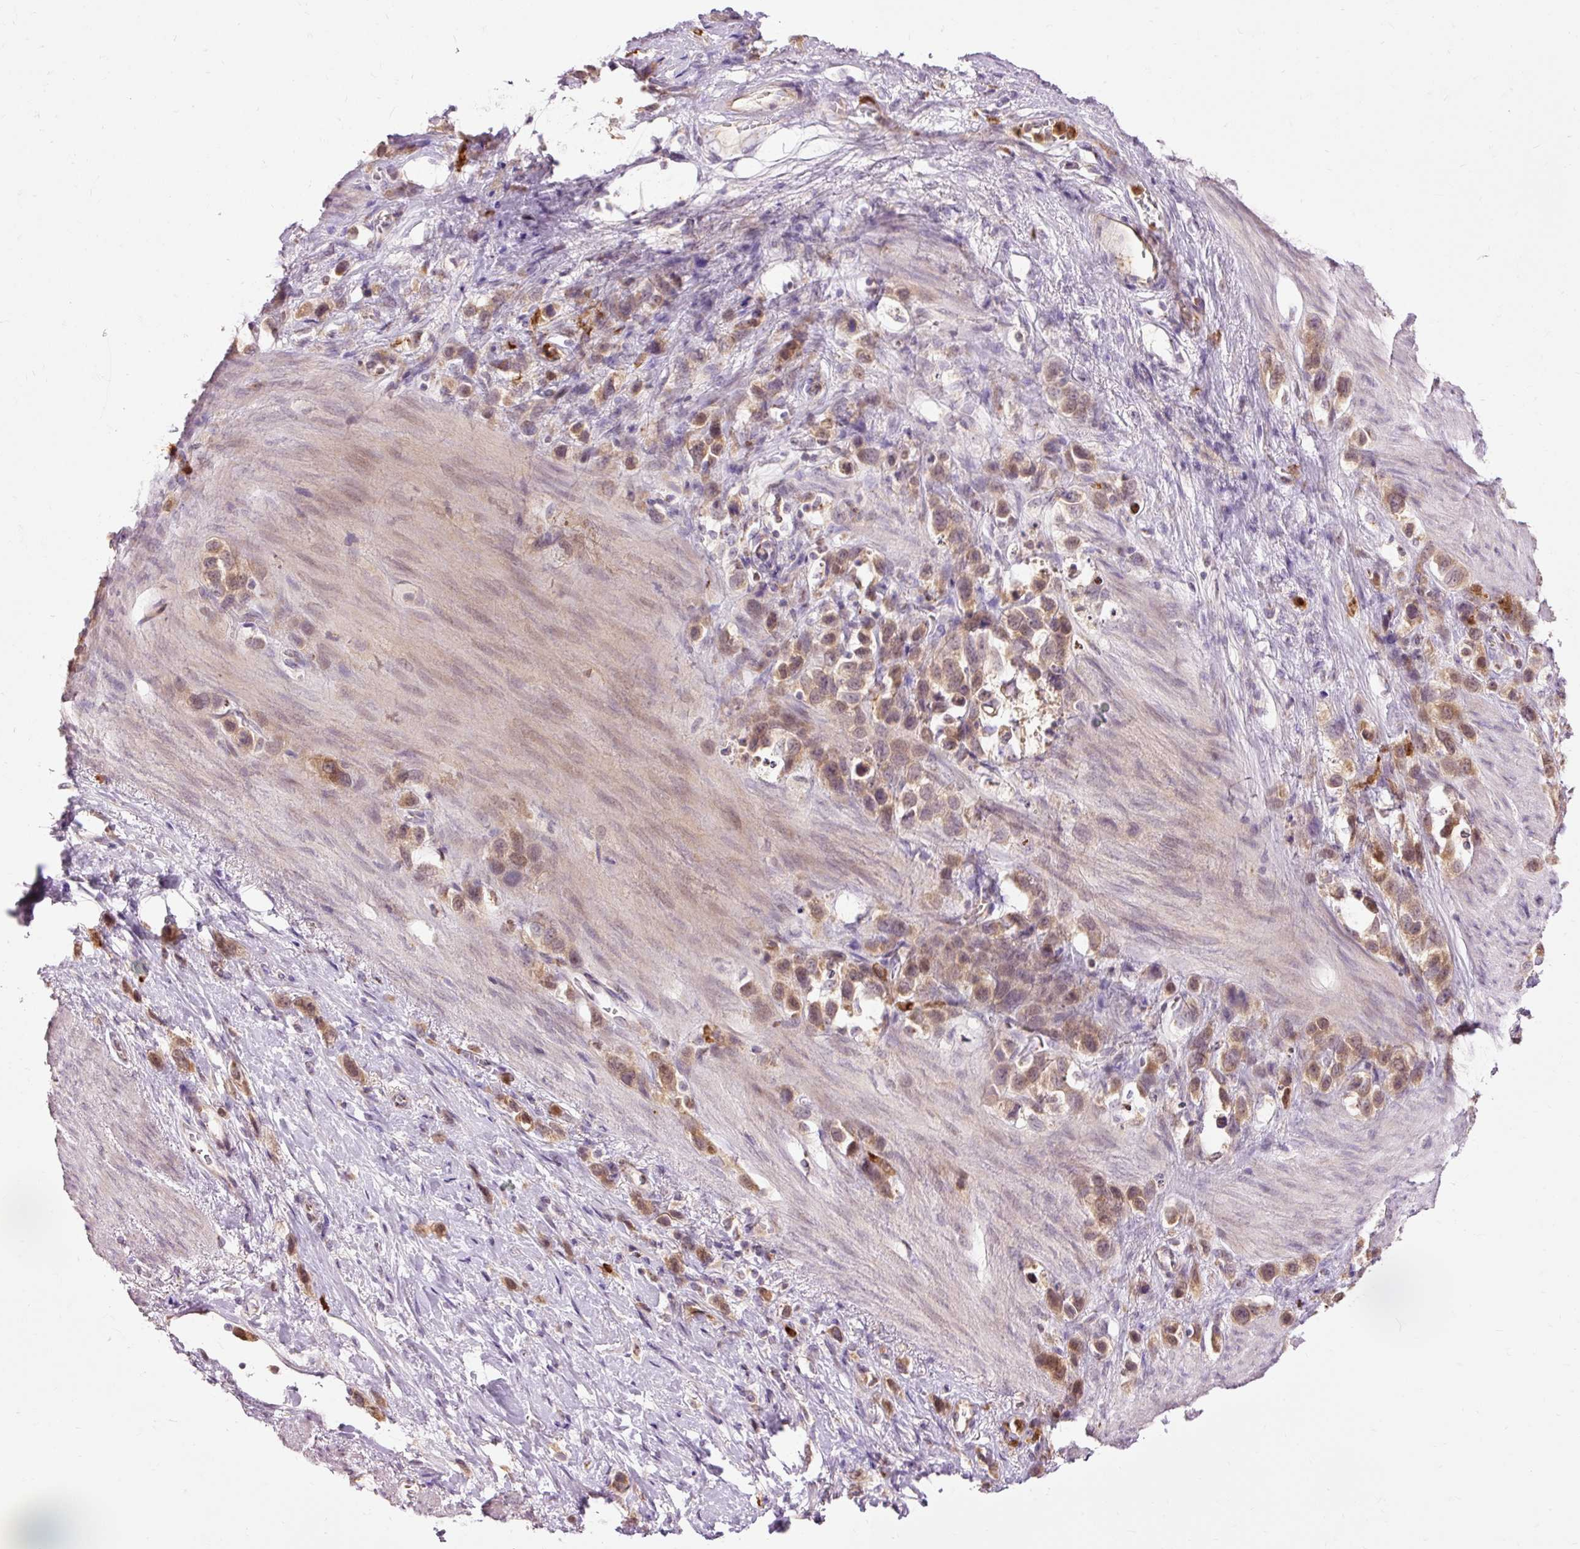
{"staining": {"intensity": "moderate", "quantity": ">75%", "location": "cytoplasmic/membranous"}, "tissue": "stomach cancer", "cell_type": "Tumor cells", "image_type": "cancer", "snomed": [{"axis": "morphology", "description": "Adenocarcinoma, NOS"}, {"axis": "topography", "description": "Stomach"}], "caption": "High-magnification brightfield microscopy of stomach adenocarcinoma stained with DAB (brown) and counterstained with hematoxylin (blue). tumor cells exhibit moderate cytoplasmic/membranous positivity is appreciated in approximately>75% of cells.", "gene": "PRDX5", "patient": {"sex": "female", "age": 65}}